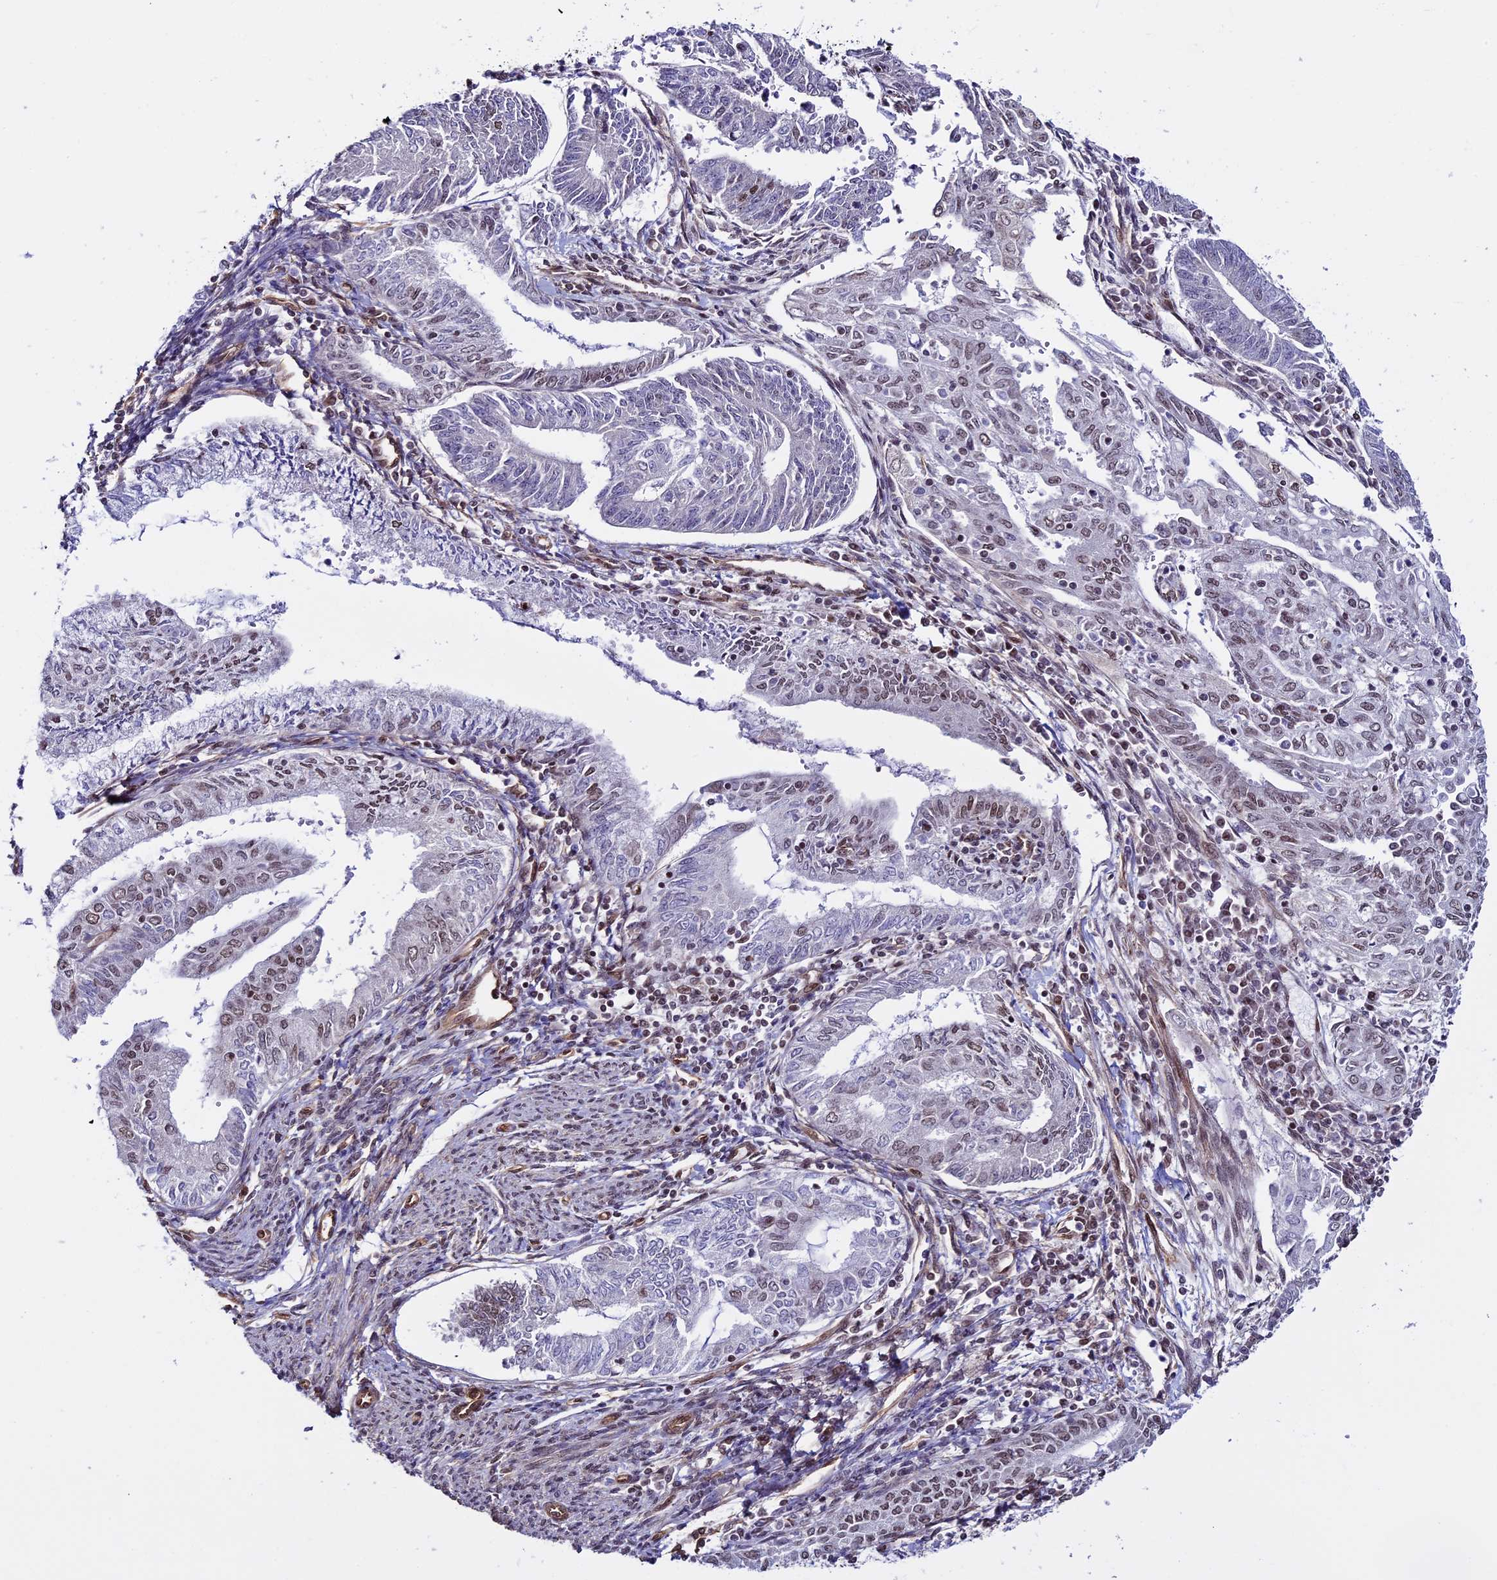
{"staining": {"intensity": "moderate", "quantity": "<25%", "location": "nuclear"}, "tissue": "endometrial cancer", "cell_type": "Tumor cells", "image_type": "cancer", "snomed": [{"axis": "morphology", "description": "Adenocarcinoma, NOS"}, {"axis": "topography", "description": "Endometrium"}], "caption": "Endometrial cancer was stained to show a protein in brown. There is low levels of moderate nuclear expression in approximately <25% of tumor cells. The staining was performed using DAB (3,3'-diaminobenzidine) to visualize the protein expression in brown, while the nuclei were stained in blue with hematoxylin (Magnification: 20x).", "gene": "MPHOSPH8", "patient": {"sex": "female", "age": 66}}